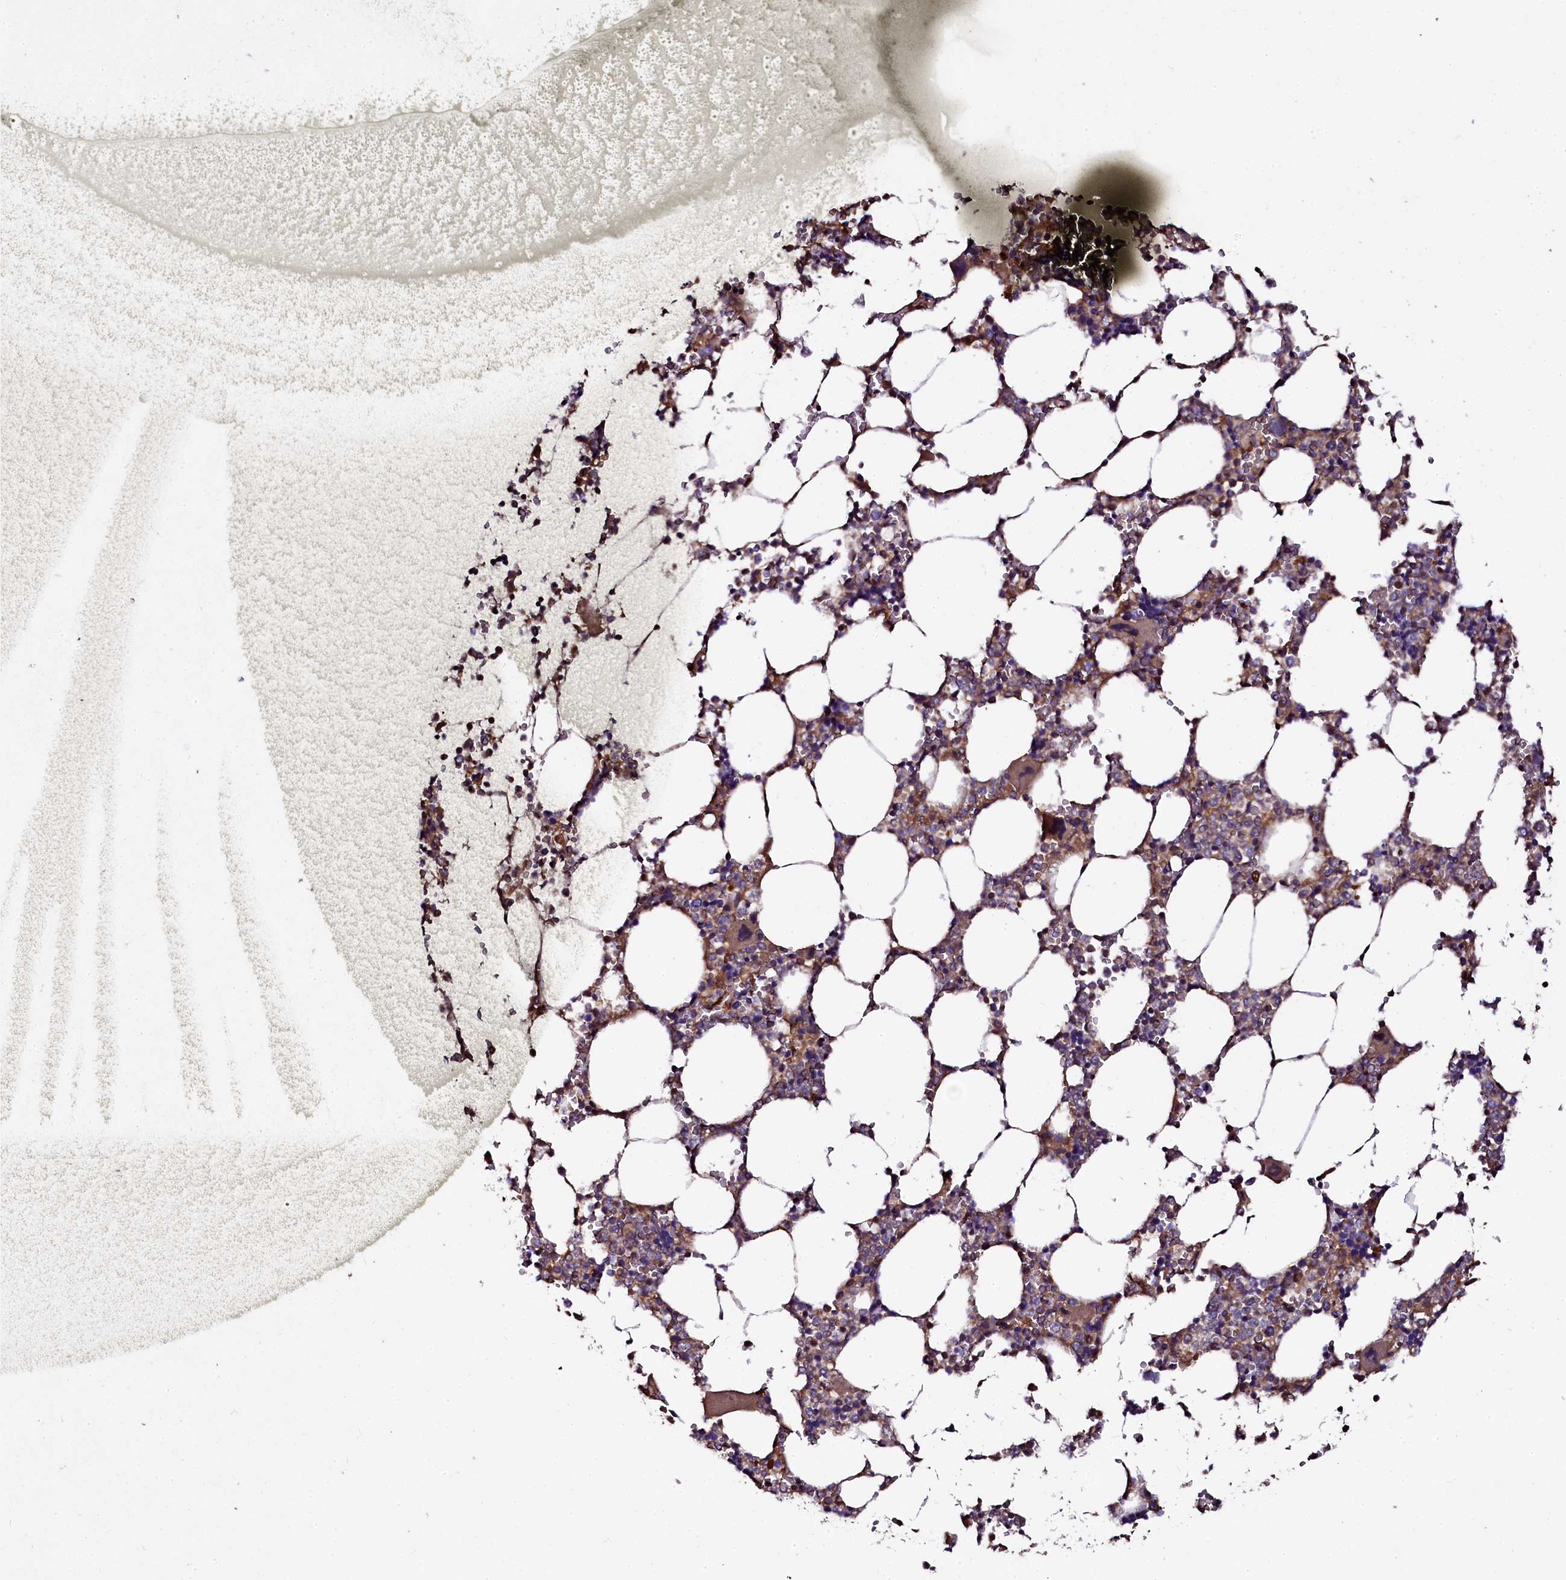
{"staining": {"intensity": "moderate", "quantity": "<25%", "location": "cytoplasmic/membranous"}, "tissue": "bone marrow", "cell_type": "Hematopoietic cells", "image_type": "normal", "snomed": [{"axis": "morphology", "description": "Normal tissue, NOS"}, {"axis": "topography", "description": "Bone marrow"}], "caption": "A brown stain highlights moderate cytoplasmic/membranous expression of a protein in hematopoietic cells of benign bone marrow. (brown staining indicates protein expression, while blue staining denotes nuclei).", "gene": "APPL2", "patient": {"sex": "male", "age": 64}}